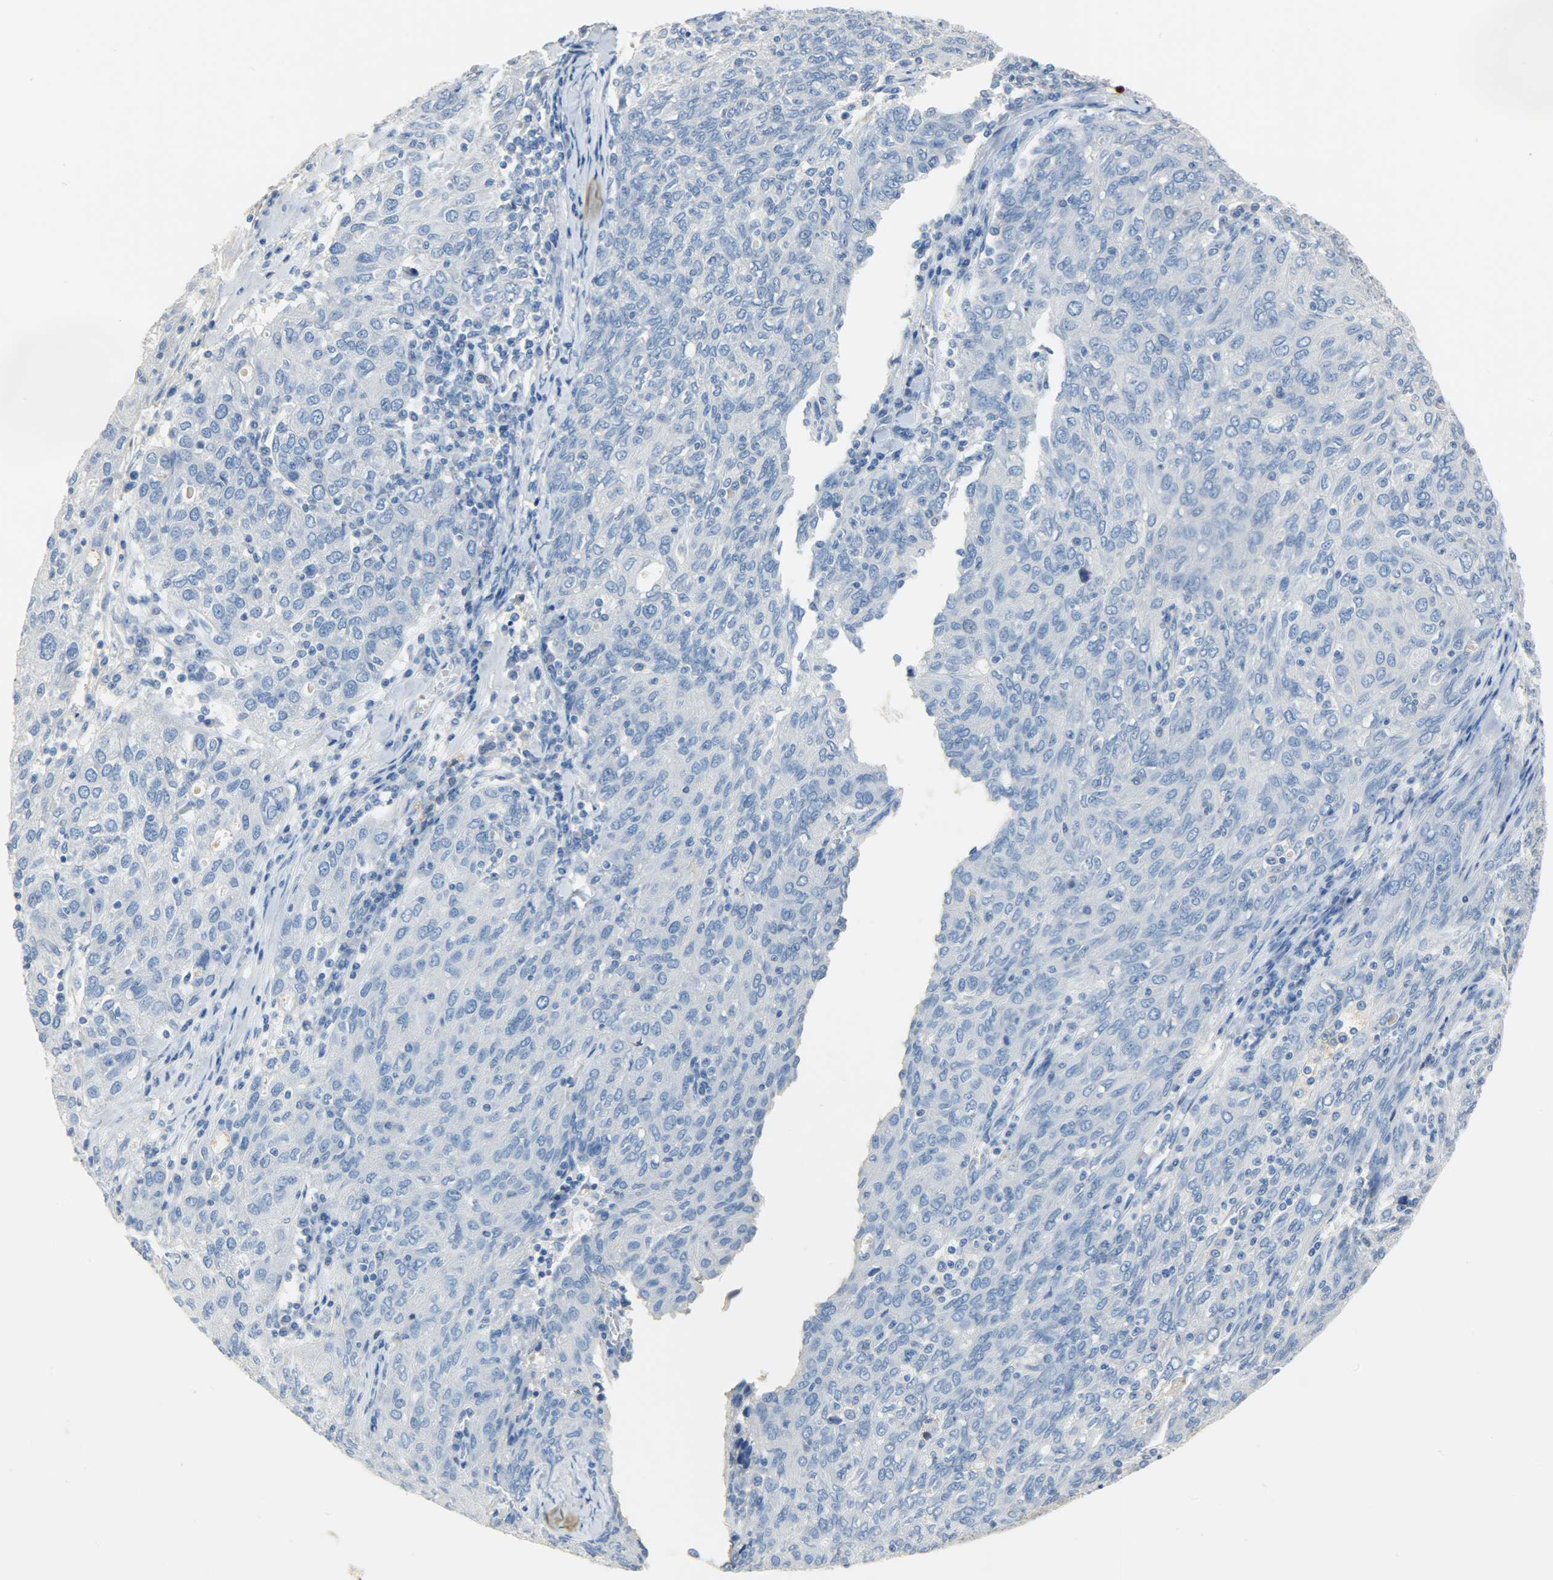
{"staining": {"intensity": "negative", "quantity": "none", "location": "none"}, "tissue": "ovarian cancer", "cell_type": "Tumor cells", "image_type": "cancer", "snomed": [{"axis": "morphology", "description": "Carcinoma, endometroid"}, {"axis": "topography", "description": "Ovary"}], "caption": "High power microscopy image of an immunohistochemistry histopathology image of endometroid carcinoma (ovarian), revealing no significant staining in tumor cells. The staining was performed using DAB to visualize the protein expression in brown, while the nuclei were stained in blue with hematoxylin (Magnification: 20x).", "gene": "CRP", "patient": {"sex": "female", "age": 50}}